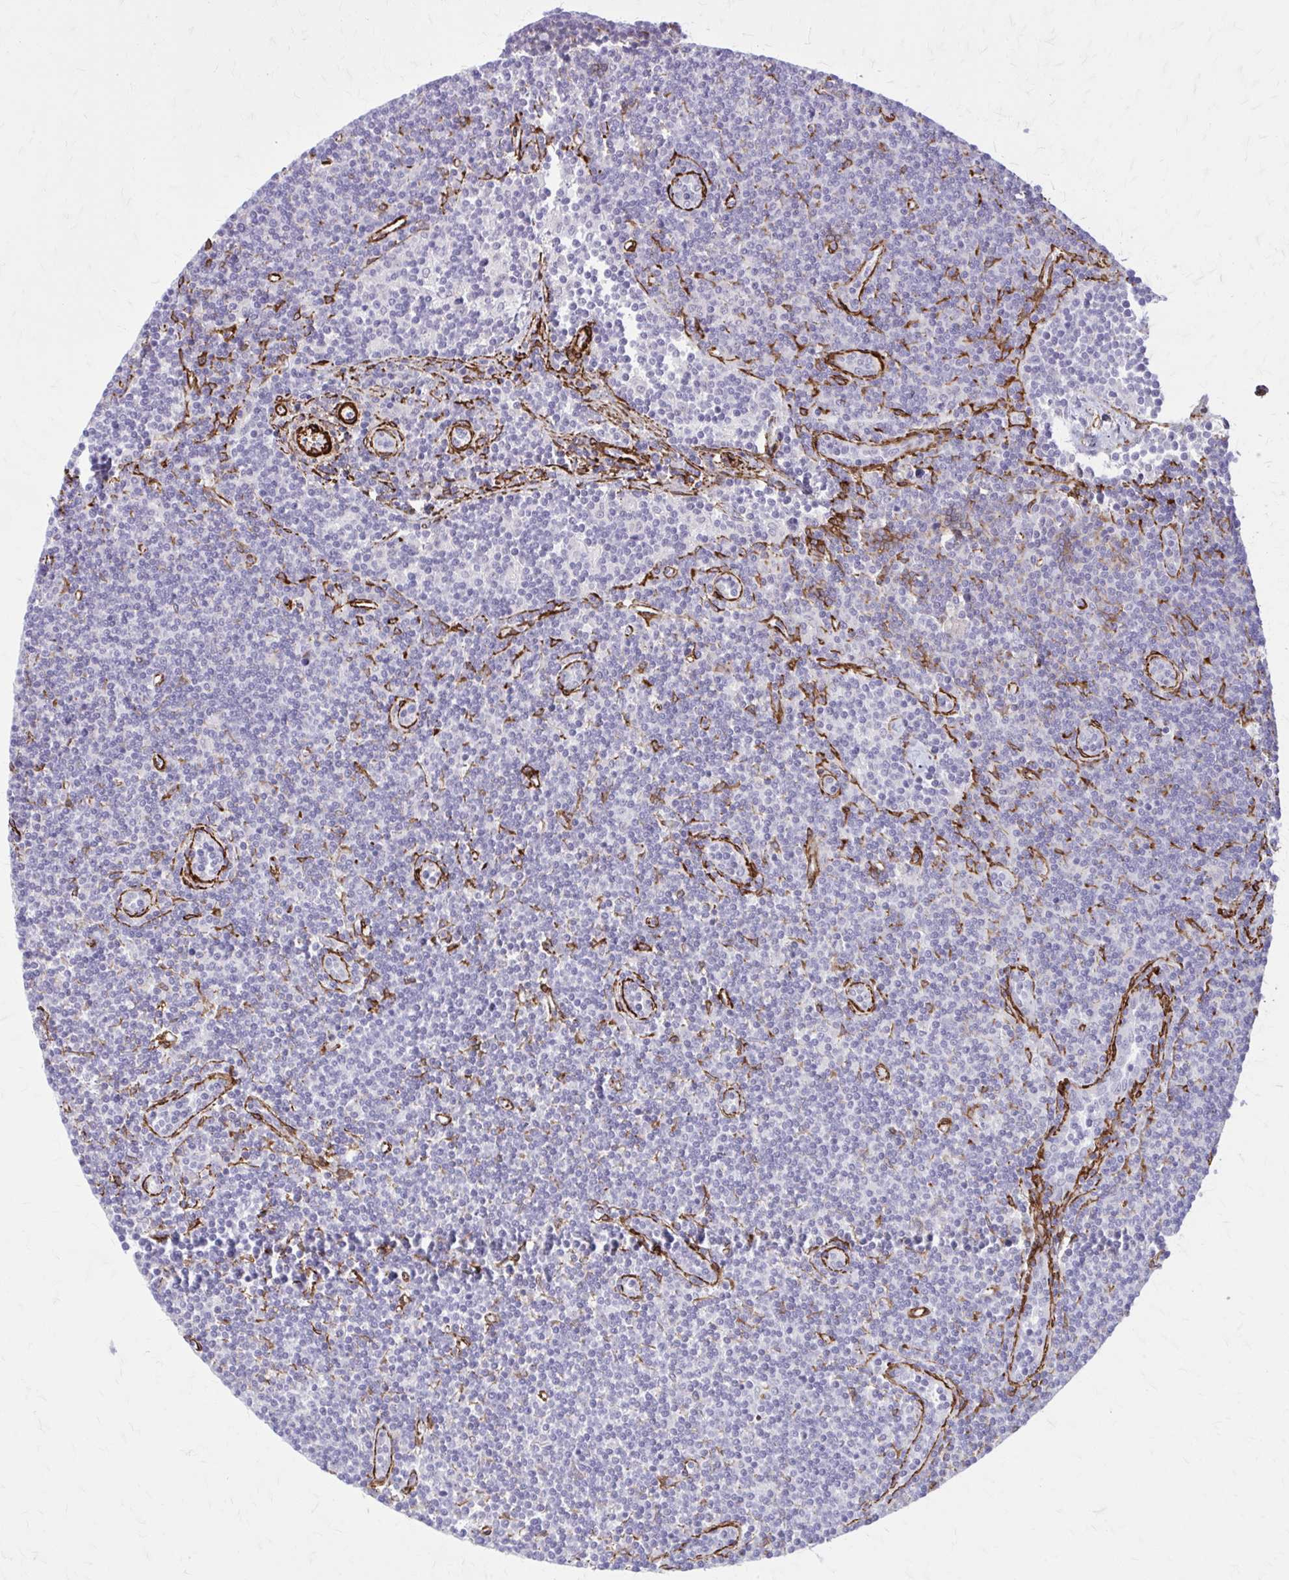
{"staining": {"intensity": "negative", "quantity": "none", "location": "none"}, "tissue": "lymphoma", "cell_type": "Tumor cells", "image_type": "cancer", "snomed": [{"axis": "morphology", "description": "Malignant lymphoma, non-Hodgkin's type, Low grade"}, {"axis": "topography", "description": "Lymph node"}], "caption": "This micrograph is of malignant lymphoma, non-Hodgkin's type (low-grade) stained with immunohistochemistry to label a protein in brown with the nuclei are counter-stained blue. There is no expression in tumor cells.", "gene": "NRBF2", "patient": {"sex": "female", "age": 73}}